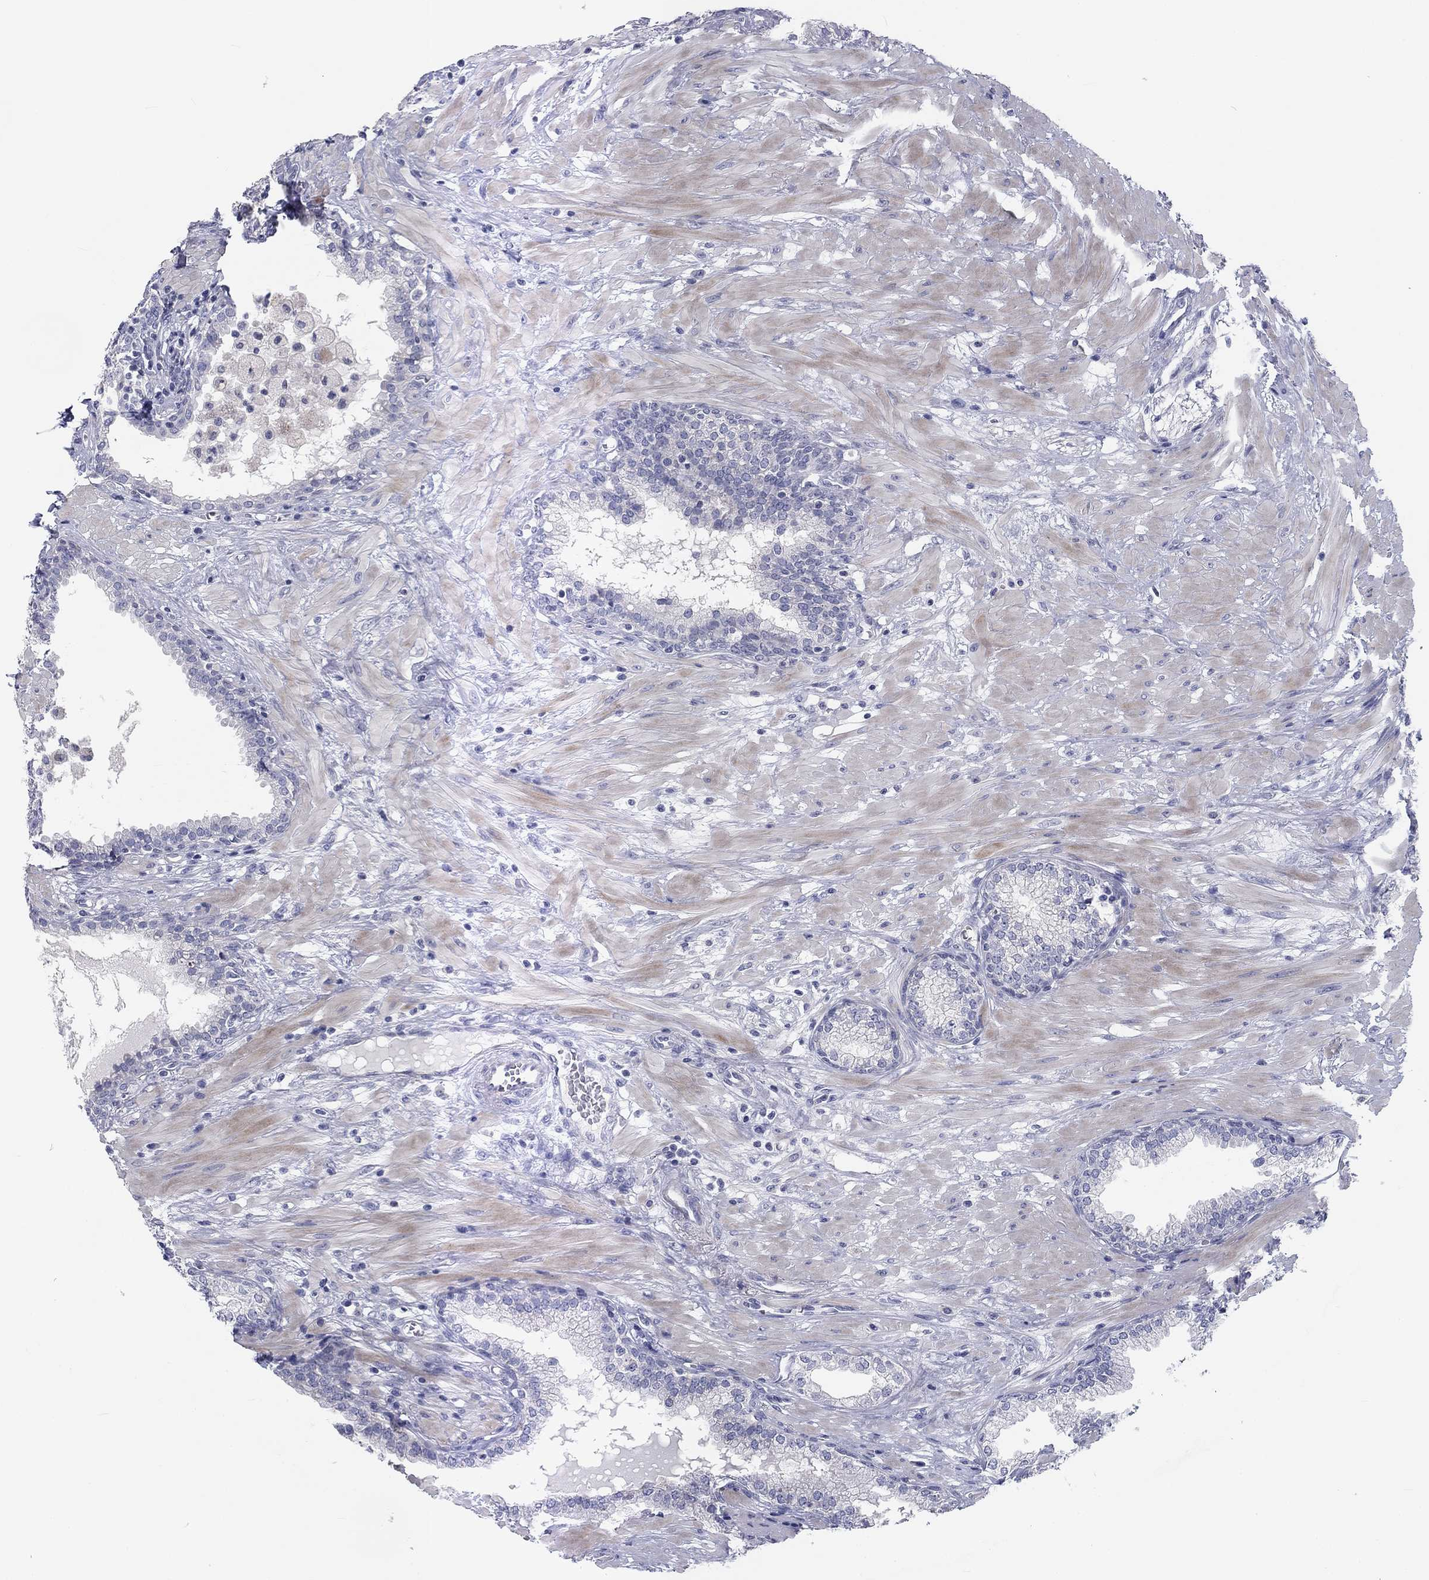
{"staining": {"intensity": "weak", "quantity": "<25%", "location": "cytoplasmic/membranous"}, "tissue": "prostate", "cell_type": "Glandular cells", "image_type": "normal", "snomed": [{"axis": "morphology", "description": "Normal tissue, NOS"}, {"axis": "topography", "description": "Prostate"}], "caption": "Immunohistochemistry (IHC) image of normal prostate: prostate stained with DAB (3,3'-diaminobenzidine) displays no significant protein staining in glandular cells. (Stains: DAB (3,3'-diaminobenzidine) immunohistochemistry (IHC) with hematoxylin counter stain, Microscopy: brightfield microscopy at high magnification).", "gene": "CALB1", "patient": {"sex": "male", "age": 64}}